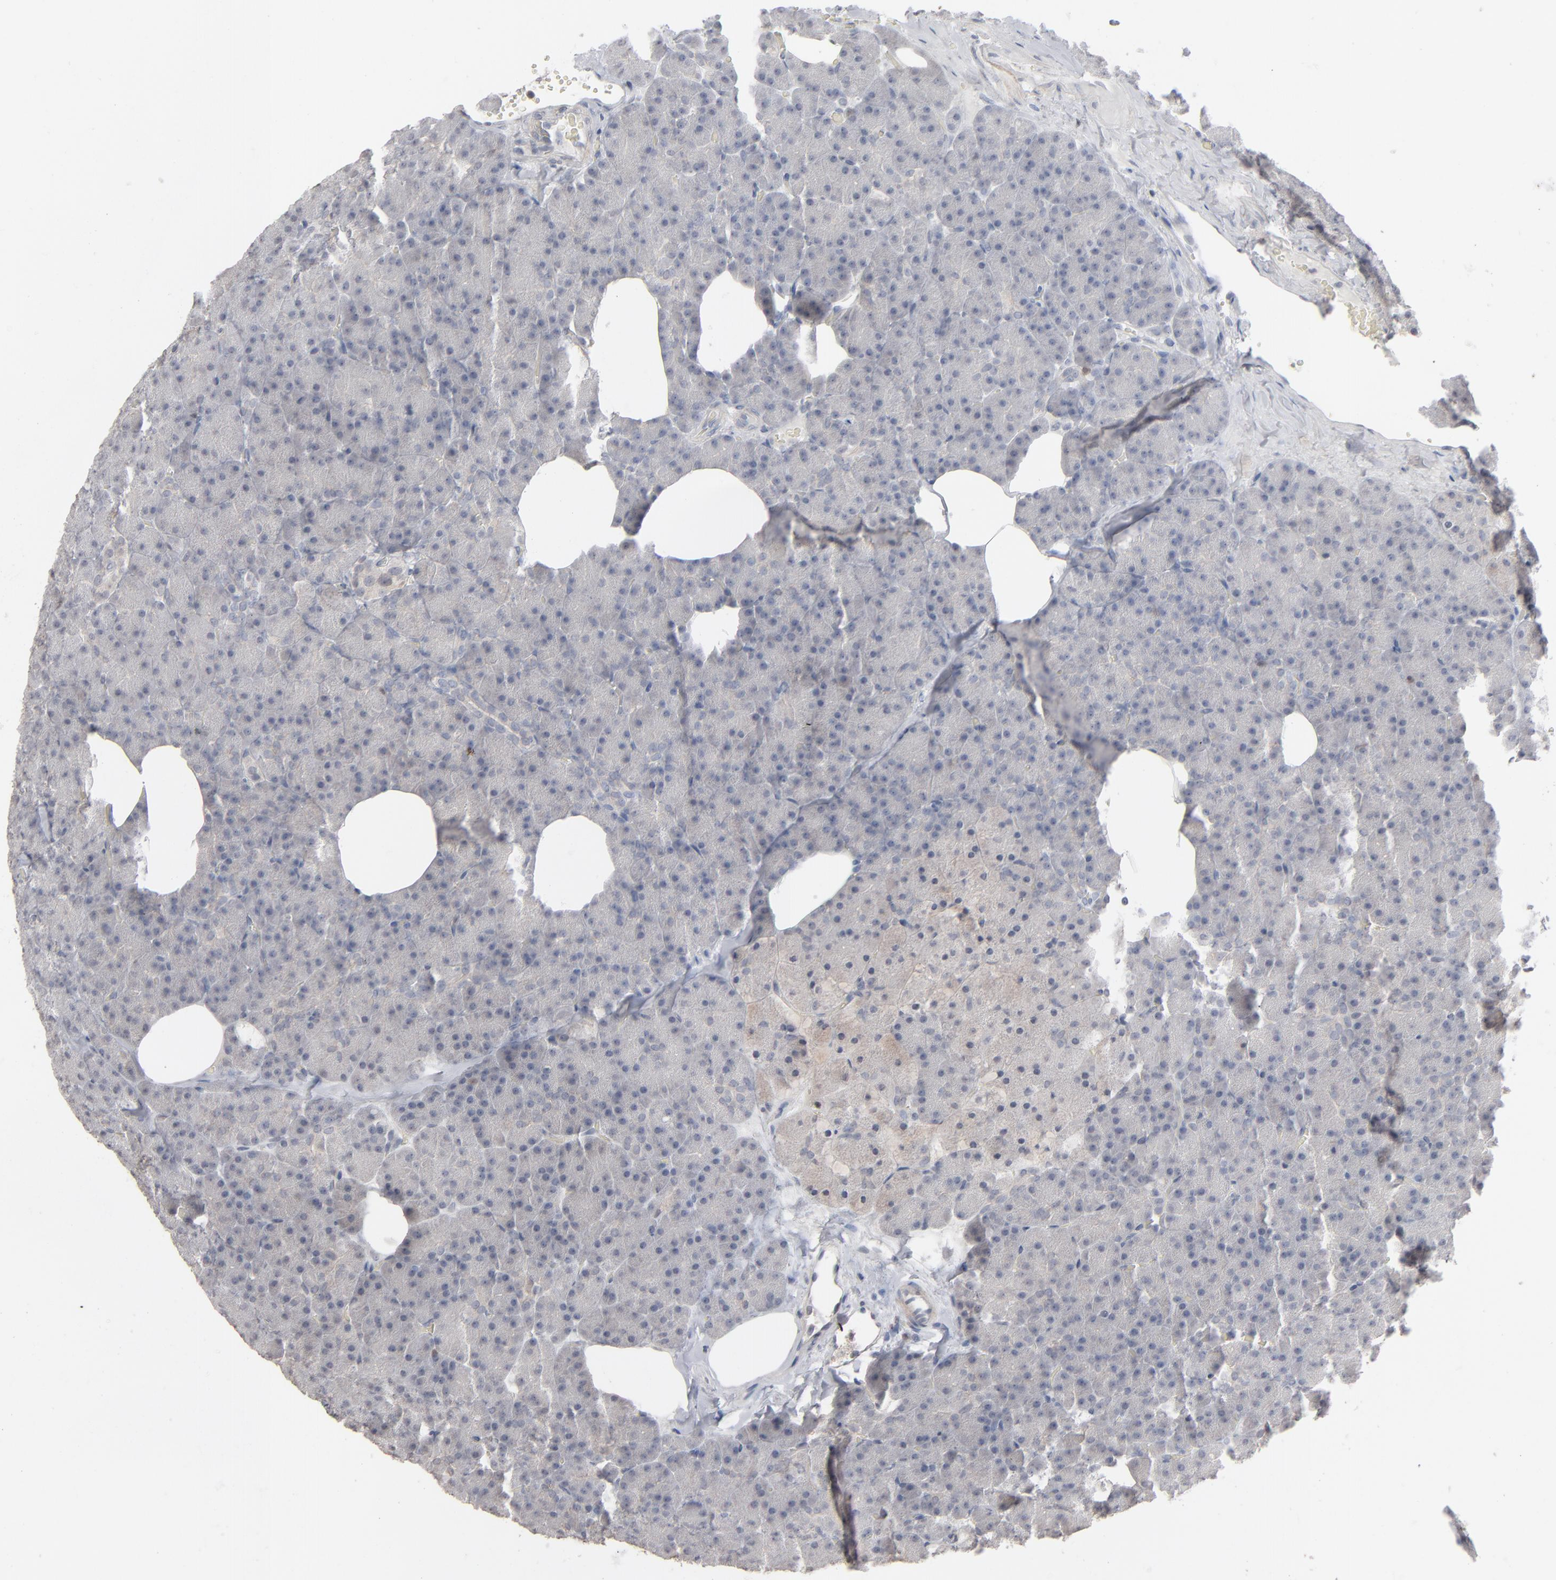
{"staining": {"intensity": "negative", "quantity": "none", "location": "none"}, "tissue": "pancreas", "cell_type": "Exocrine glandular cells", "image_type": "normal", "snomed": [{"axis": "morphology", "description": "Normal tissue, NOS"}, {"axis": "topography", "description": "Pancreas"}], "caption": "There is no significant staining in exocrine glandular cells of pancreas. Brightfield microscopy of immunohistochemistry (IHC) stained with DAB (3,3'-diaminobenzidine) (brown) and hematoxylin (blue), captured at high magnification.", "gene": "STAT4", "patient": {"sex": "female", "age": 35}}